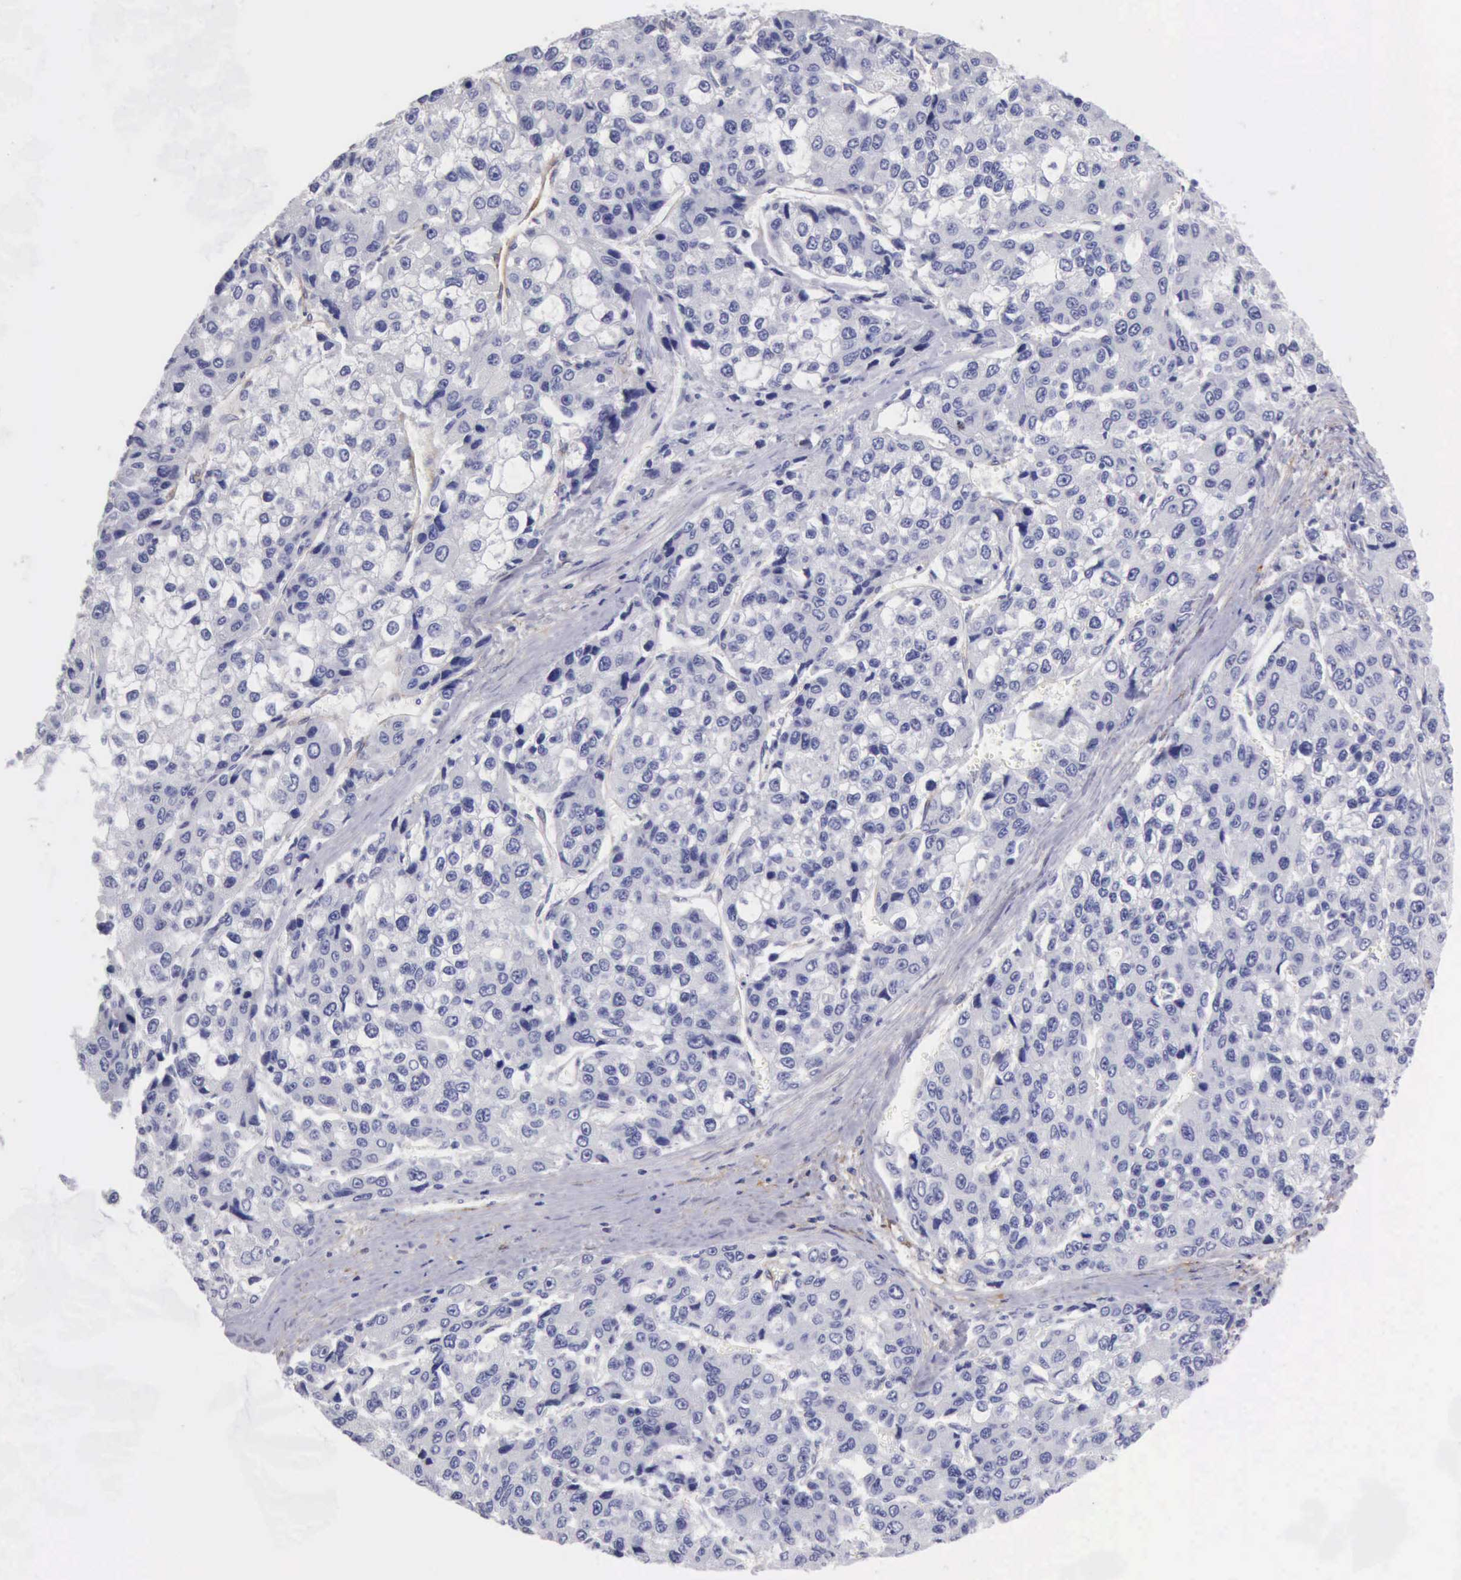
{"staining": {"intensity": "negative", "quantity": "none", "location": "none"}, "tissue": "liver cancer", "cell_type": "Tumor cells", "image_type": "cancer", "snomed": [{"axis": "morphology", "description": "Carcinoma, Hepatocellular, NOS"}, {"axis": "topography", "description": "Liver"}], "caption": "IHC micrograph of neoplastic tissue: human hepatocellular carcinoma (liver) stained with DAB exhibits no significant protein expression in tumor cells.", "gene": "AOC3", "patient": {"sex": "female", "age": 66}}